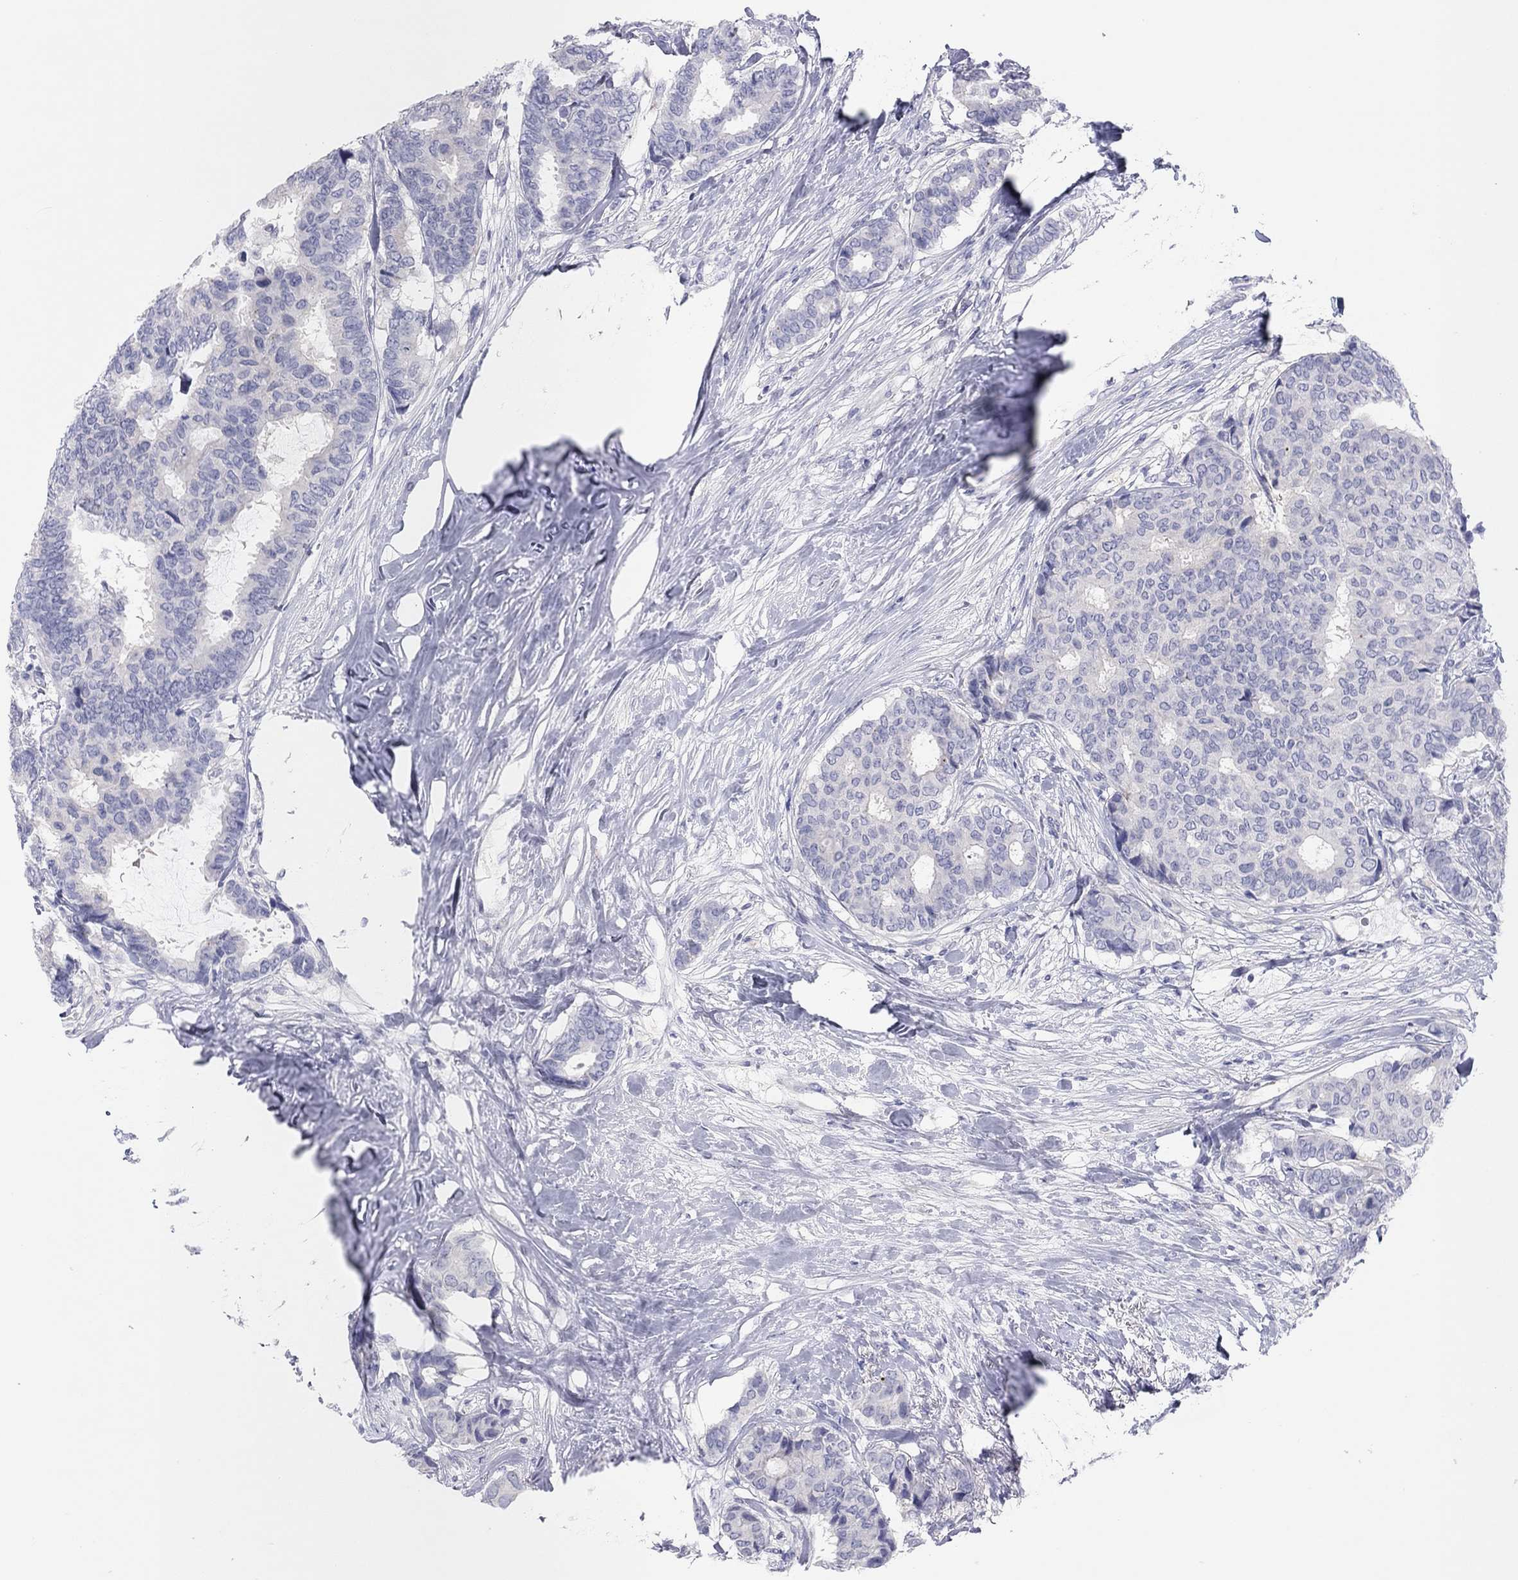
{"staining": {"intensity": "negative", "quantity": "none", "location": "none"}, "tissue": "breast cancer", "cell_type": "Tumor cells", "image_type": "cancer", "snomed": [{"axis": "morphology", "description": "Duct carcinoma"}, {"axis": "topography", "description": "Breast"}], "caption": "A high-resolution micrograph shows immunohistochemistry staining of breast cancer (intraductal carcinoma), which displays no significant expression in tumor cells. The staining was performed using DAB to visualize the protein expression in brown, while the nuclei were stained in blue with hematoxylin (Magnification: 20x).", "gene": "CPNE6", "patient": {"sex": "female", "age": 75}}